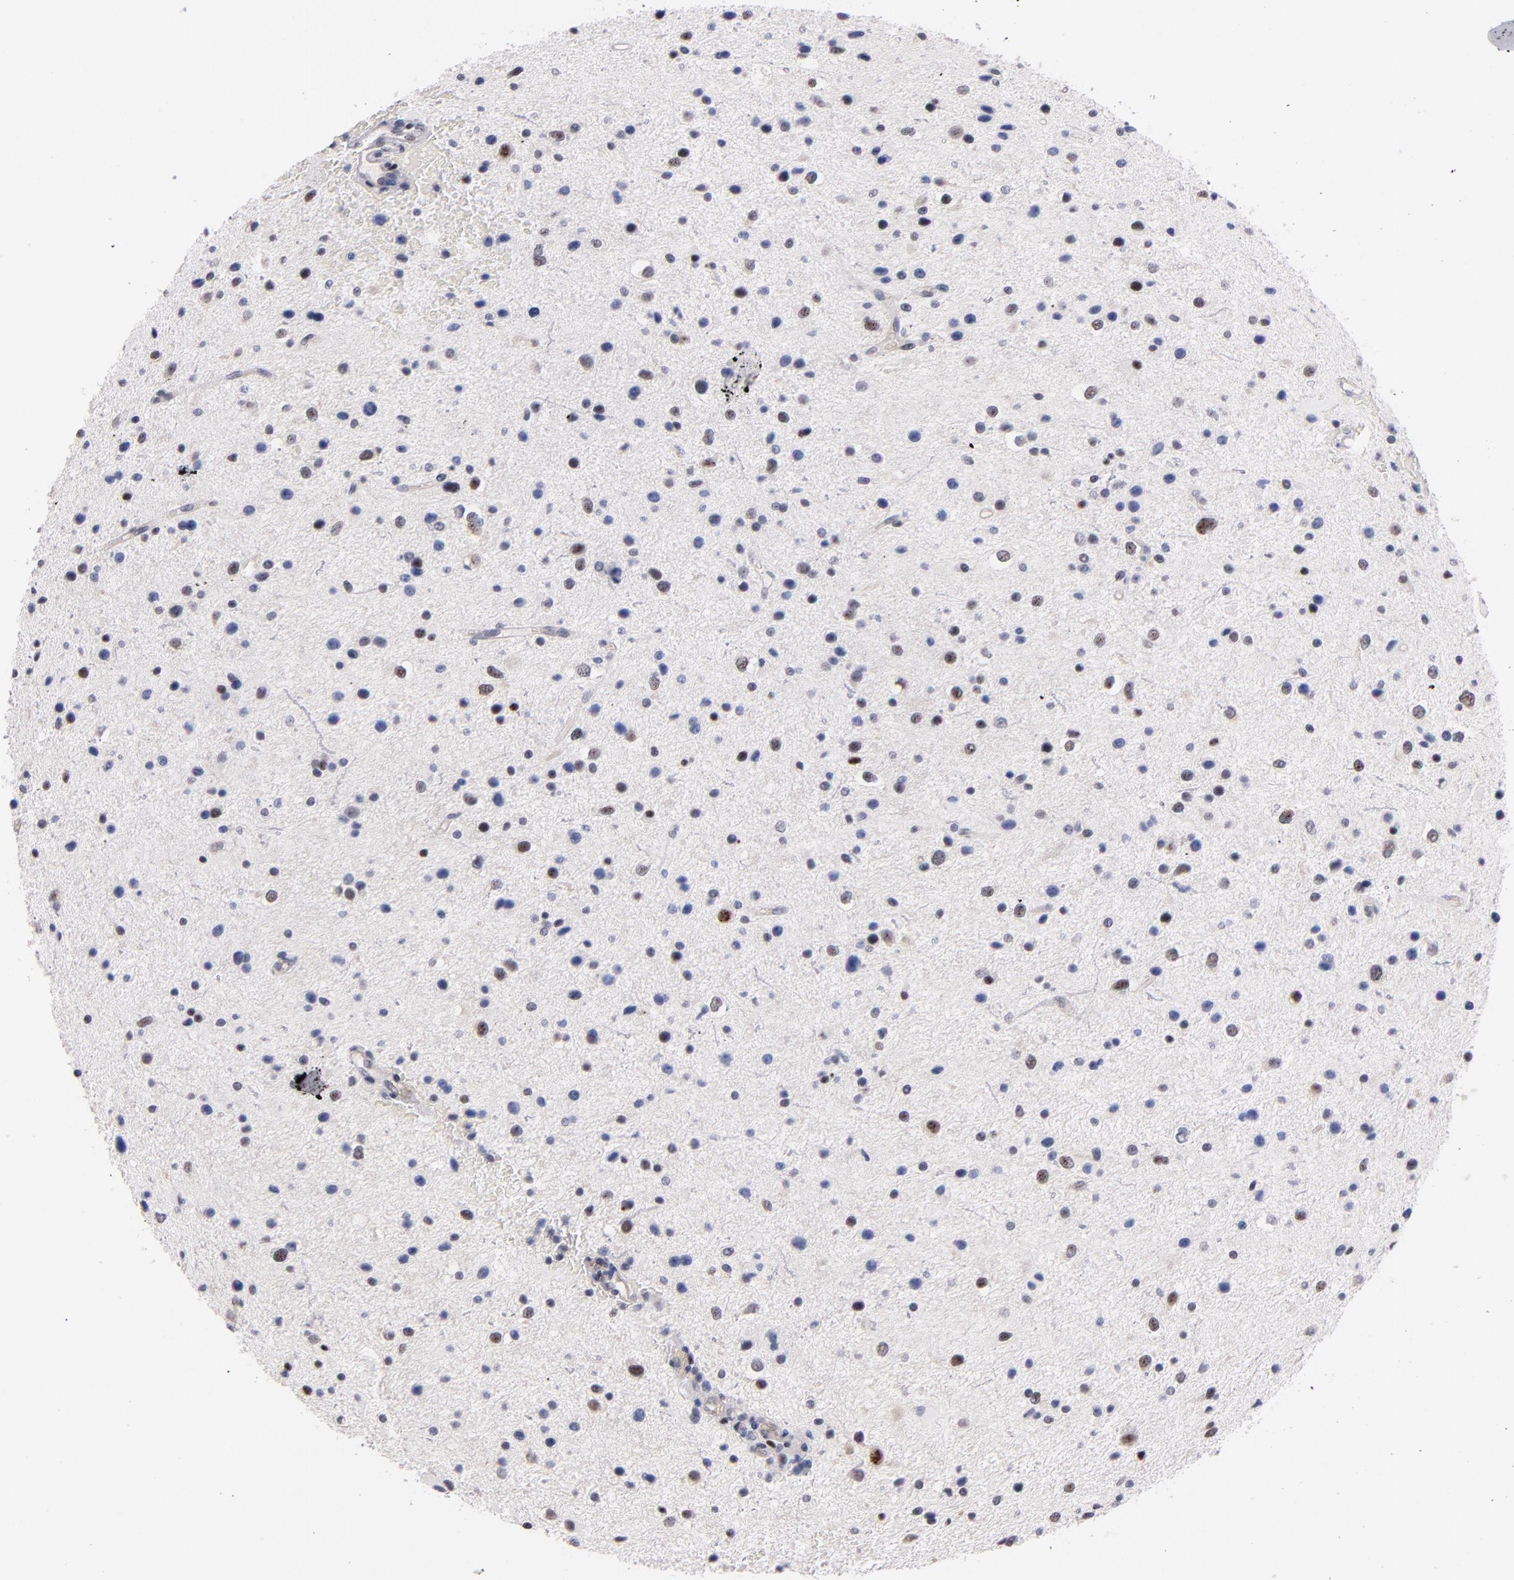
{"staining": {"intensity": "weak", "quantity": "<25%", "location": "nuclear"}, "tissue": "glioma", "cell_type": "Tumor cells", "image_type": "cancer", "snomed": [{"axis": "morphology", "description": "Glioma, malignant, Low grade"}, {"axis": "topography", "description": "Brain"}], "caption": "This is an IHC micrograph of human malignant glioma (low-grade). There is no expression in tumor cells.", "gene": "RAF1", "patient": {"sex": "female", "age": 32}}